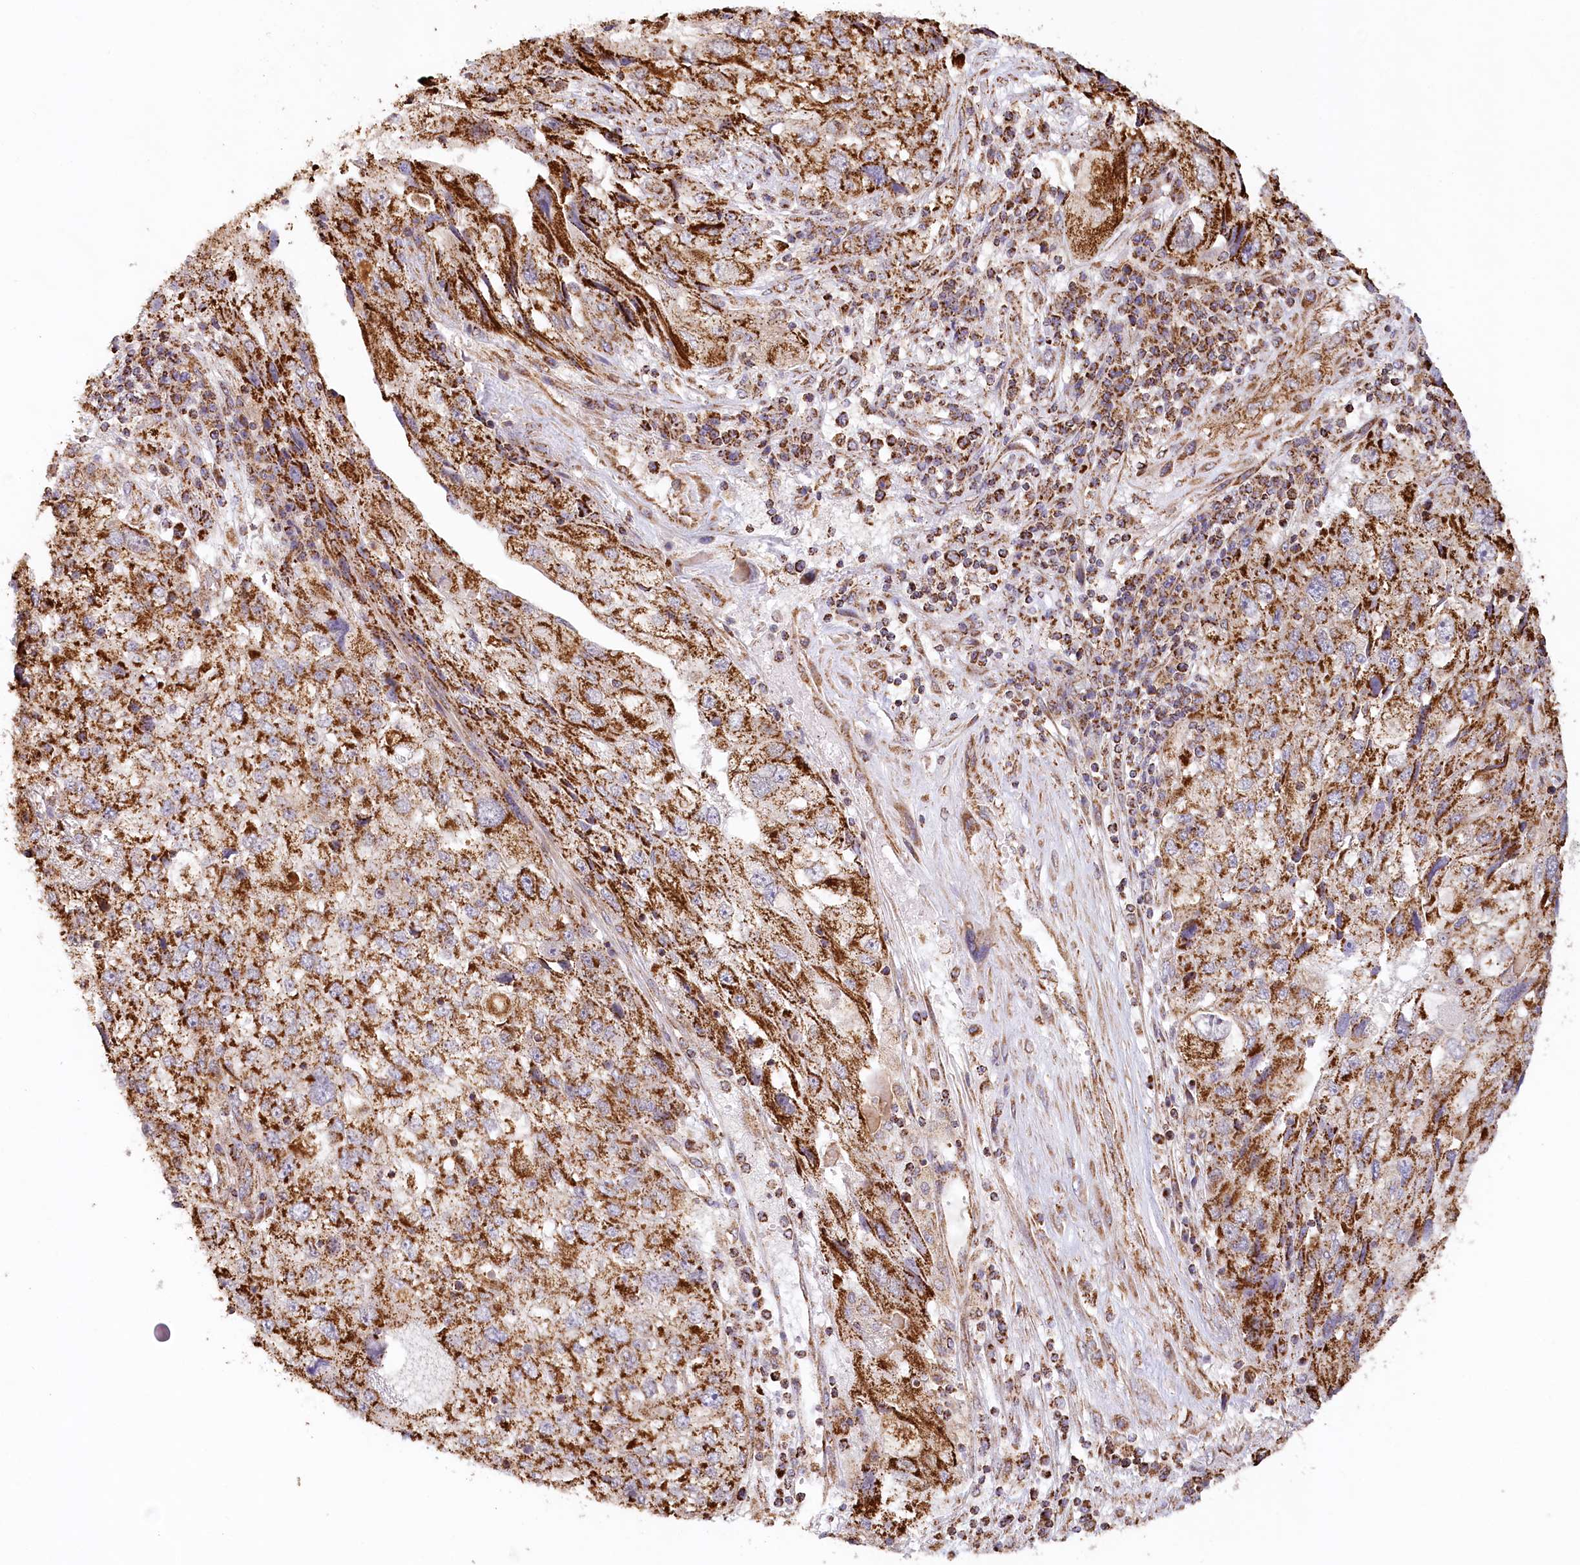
{"staining": {"intensity": "strong", "quantity": ">75%", "location": "cytoplasmic/membranous"}, "tissue": "endometrial cancer", "cell_type": "Tumor cells", "image_type": "cancer", "snomed": [{"axis": "morphology", "description": "Adenocarcinoma, NOS"}, {"axis": "topography", "description": "Endometrium"}], "caption": "An image showing strong cytoplasmic/membranous staining in approximately >75% of tumor cells in endometrial adenocarcinoma, as visualized by brown immunohistochemical staining.", "gene": "UMPS", "patient": {"sex": "female", "age": 49}}